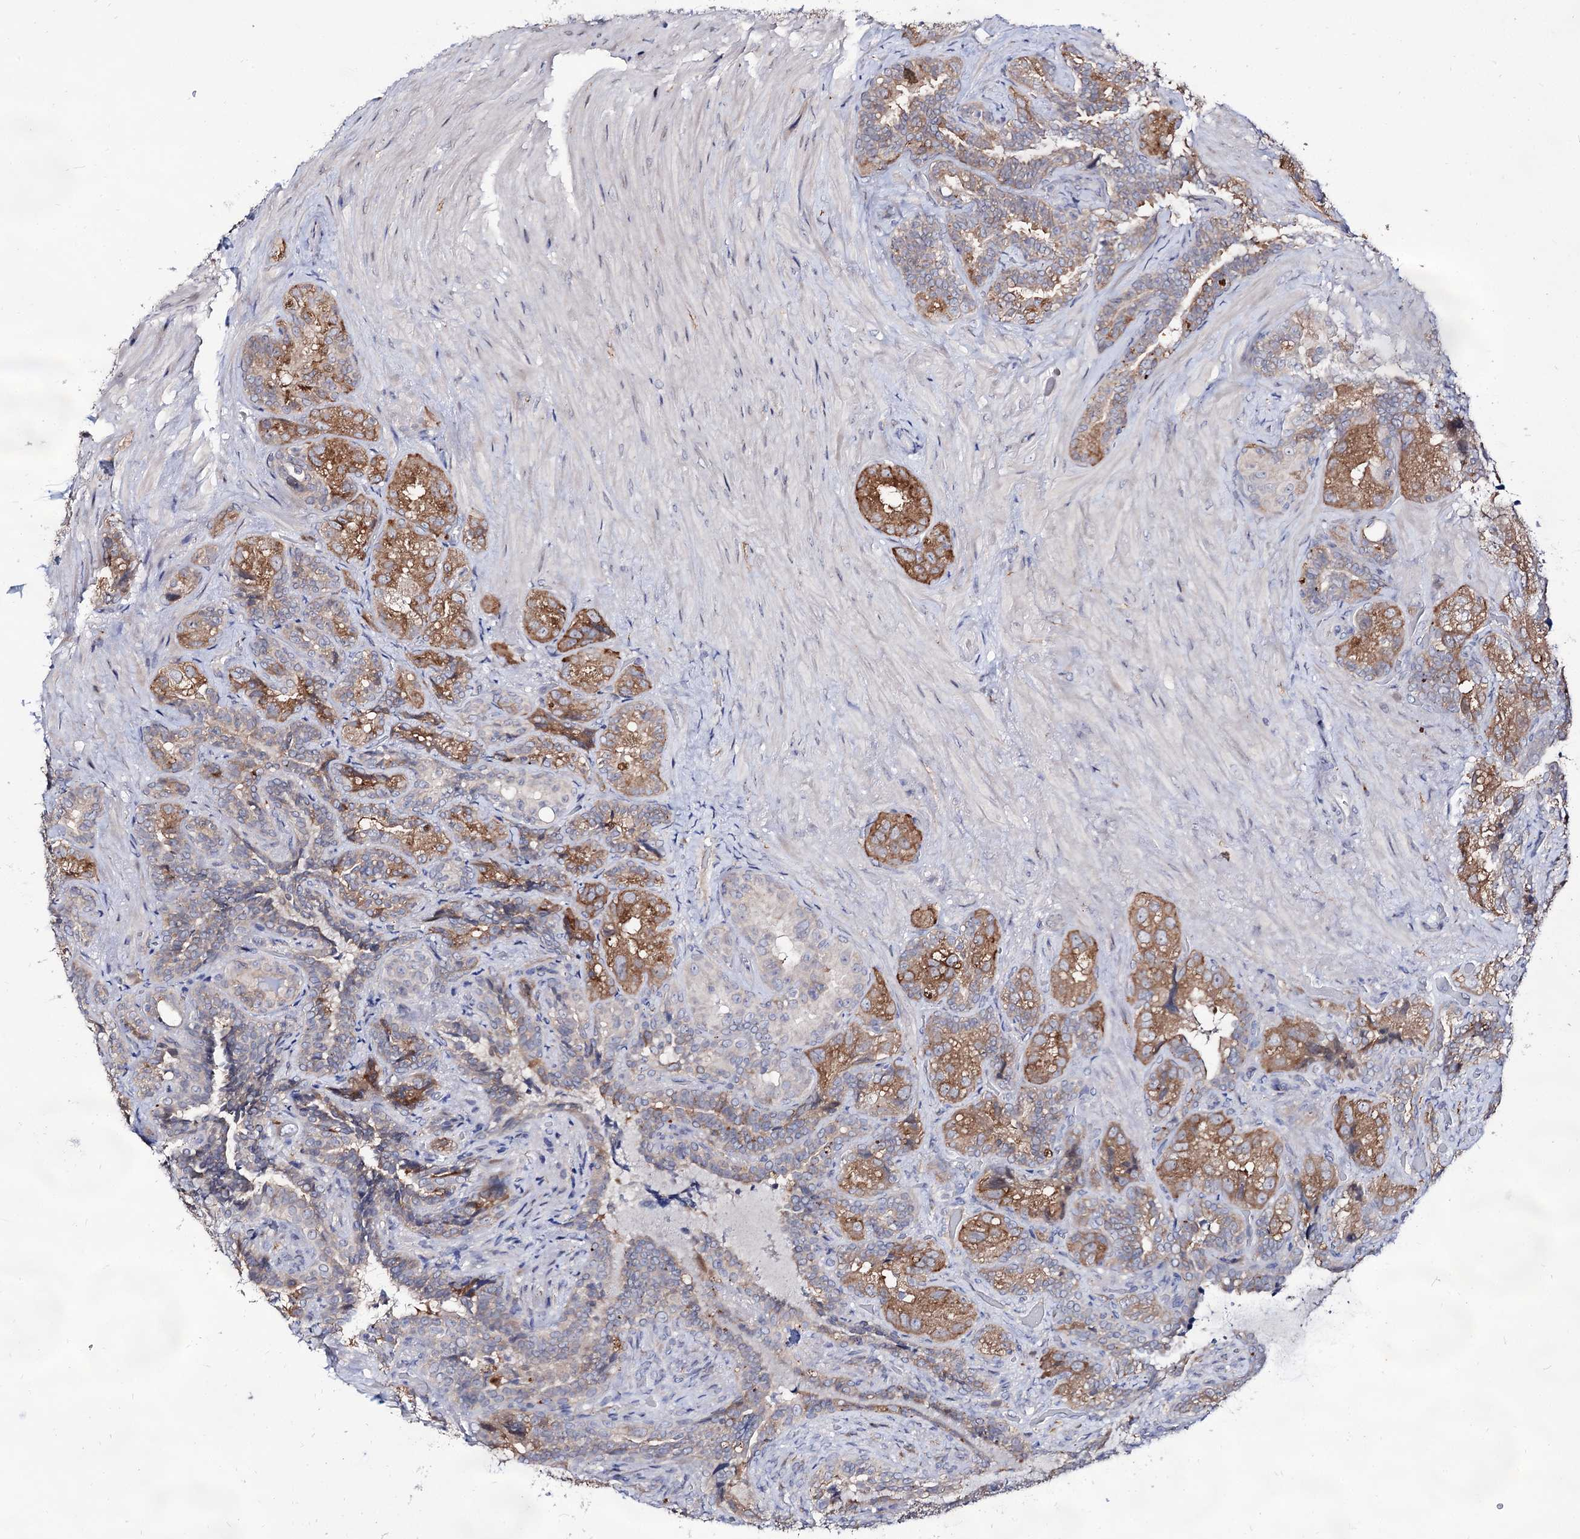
{"staining": {"intensity": "moderate", "quantity": ">75%", "location": "cytoplasmic/membranous"}, "tissue": "seminal vesicle", "cell_type": "Glandular cells", "image_type": "normal", "snomed": [{"axis": "morphology", "description": "Normal tissue, NOS"}, {"axis": "topography", "description": "Seminal veicle"}, {"axis": "topography", "description": "Peripheral nerve tissue"}], "caption": "DAB (3,3'-diaminobenzidine) immunohistochemical staining of normal human seminal vesicle demonstrates moderate cytoplasmic/membranous protein expression in approximately >75% of glandular cells.", "gene": "ARFIP2", "patient": {"sex": "male", "age": 67}}